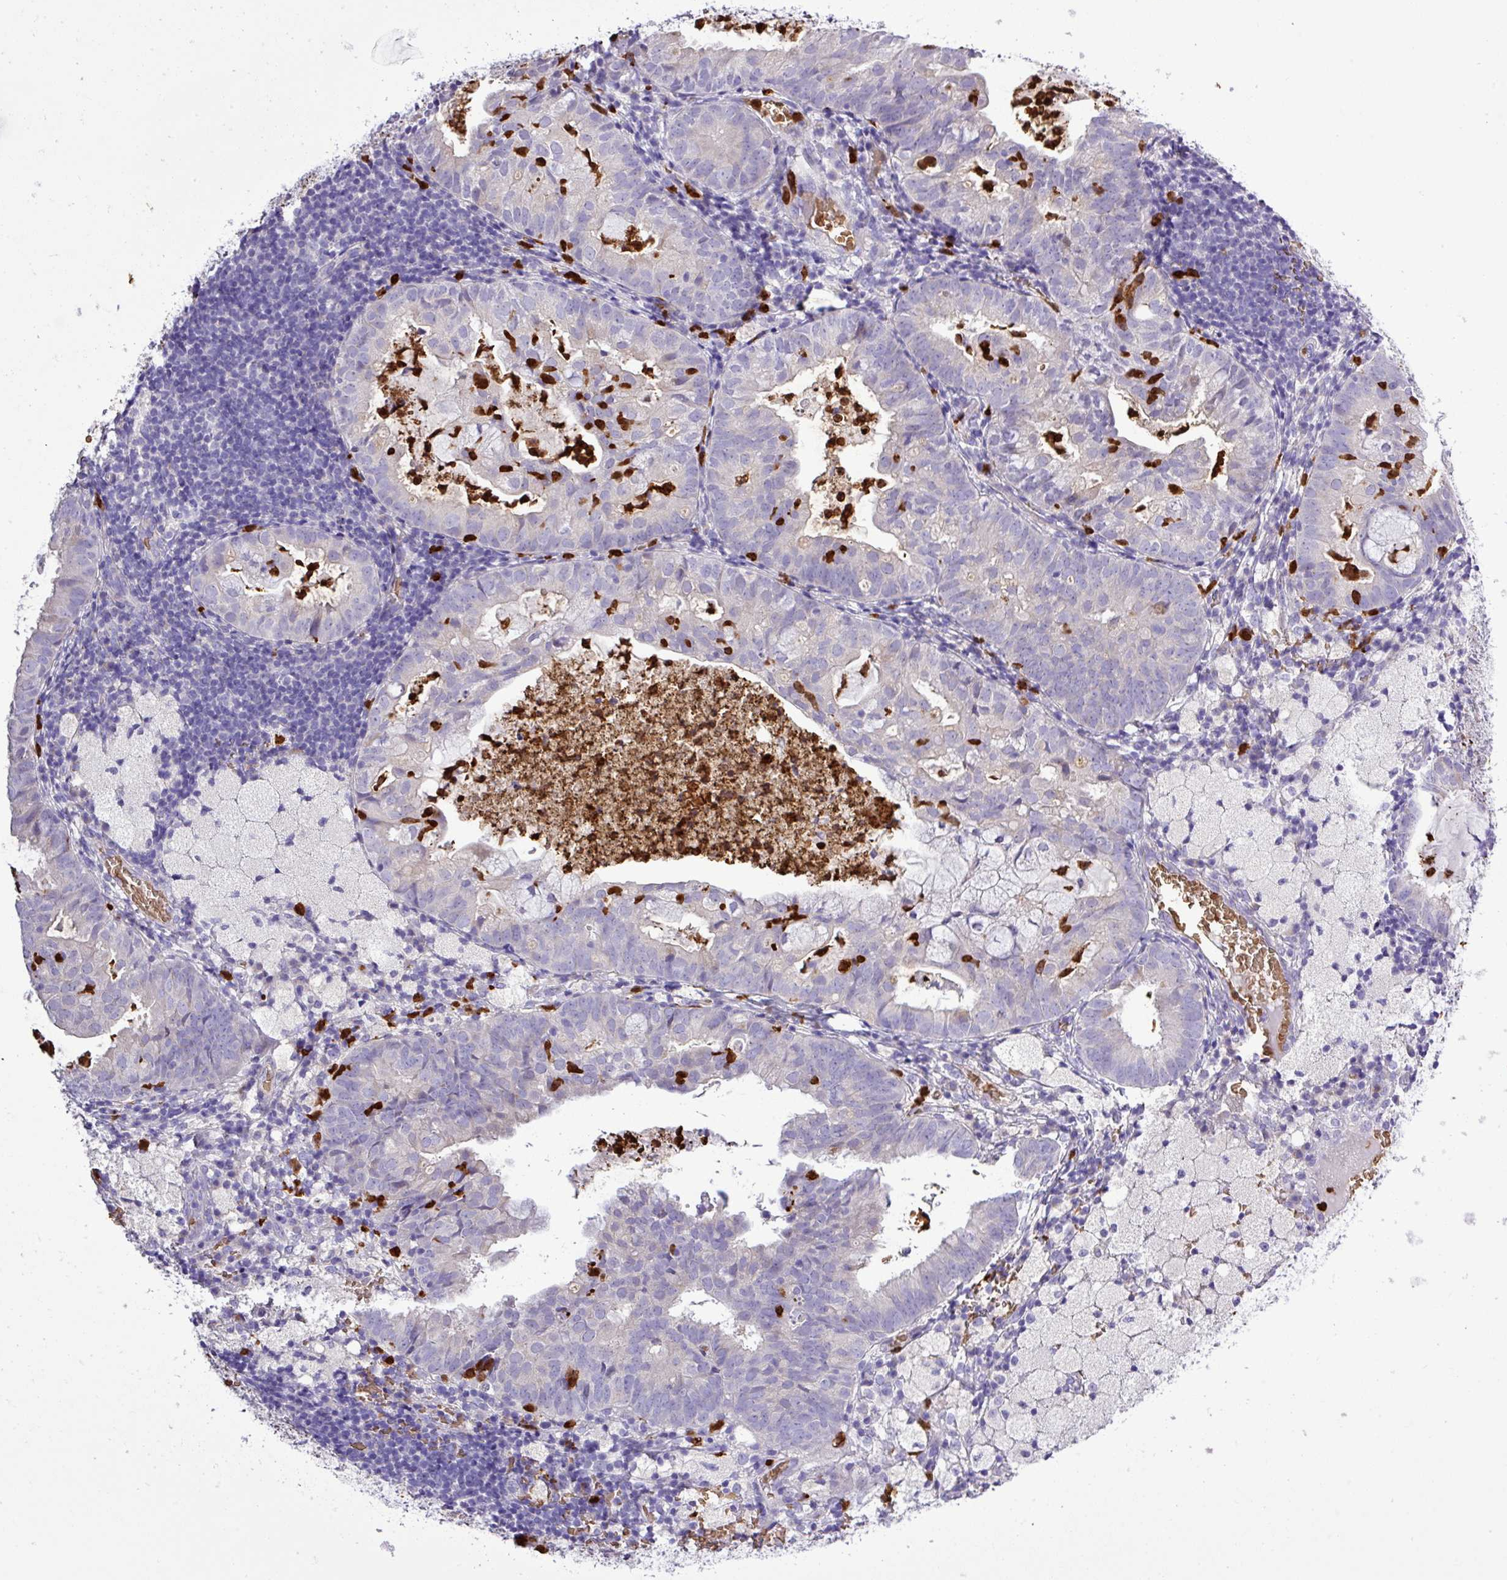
{"staining": {"intensity": "negative", "quantity": "none", "location": "none"}, "tissue": "endometrial cancer", "cell_type": "Tumor cells", "image_type": "cancer", "snomed": [{"axis": "morphology", "description": "Adenocarcinoma, NOS"}, {"axis": "topography", "description": "Endometrium"}], "caption": "The immunohistochemistry image has no significant positivity in tumor cells of endometrial cancer (adenocarcinoma) tissue.", "gene": "MGAT4B", "patient": {"sex": "female", "age": 80}}